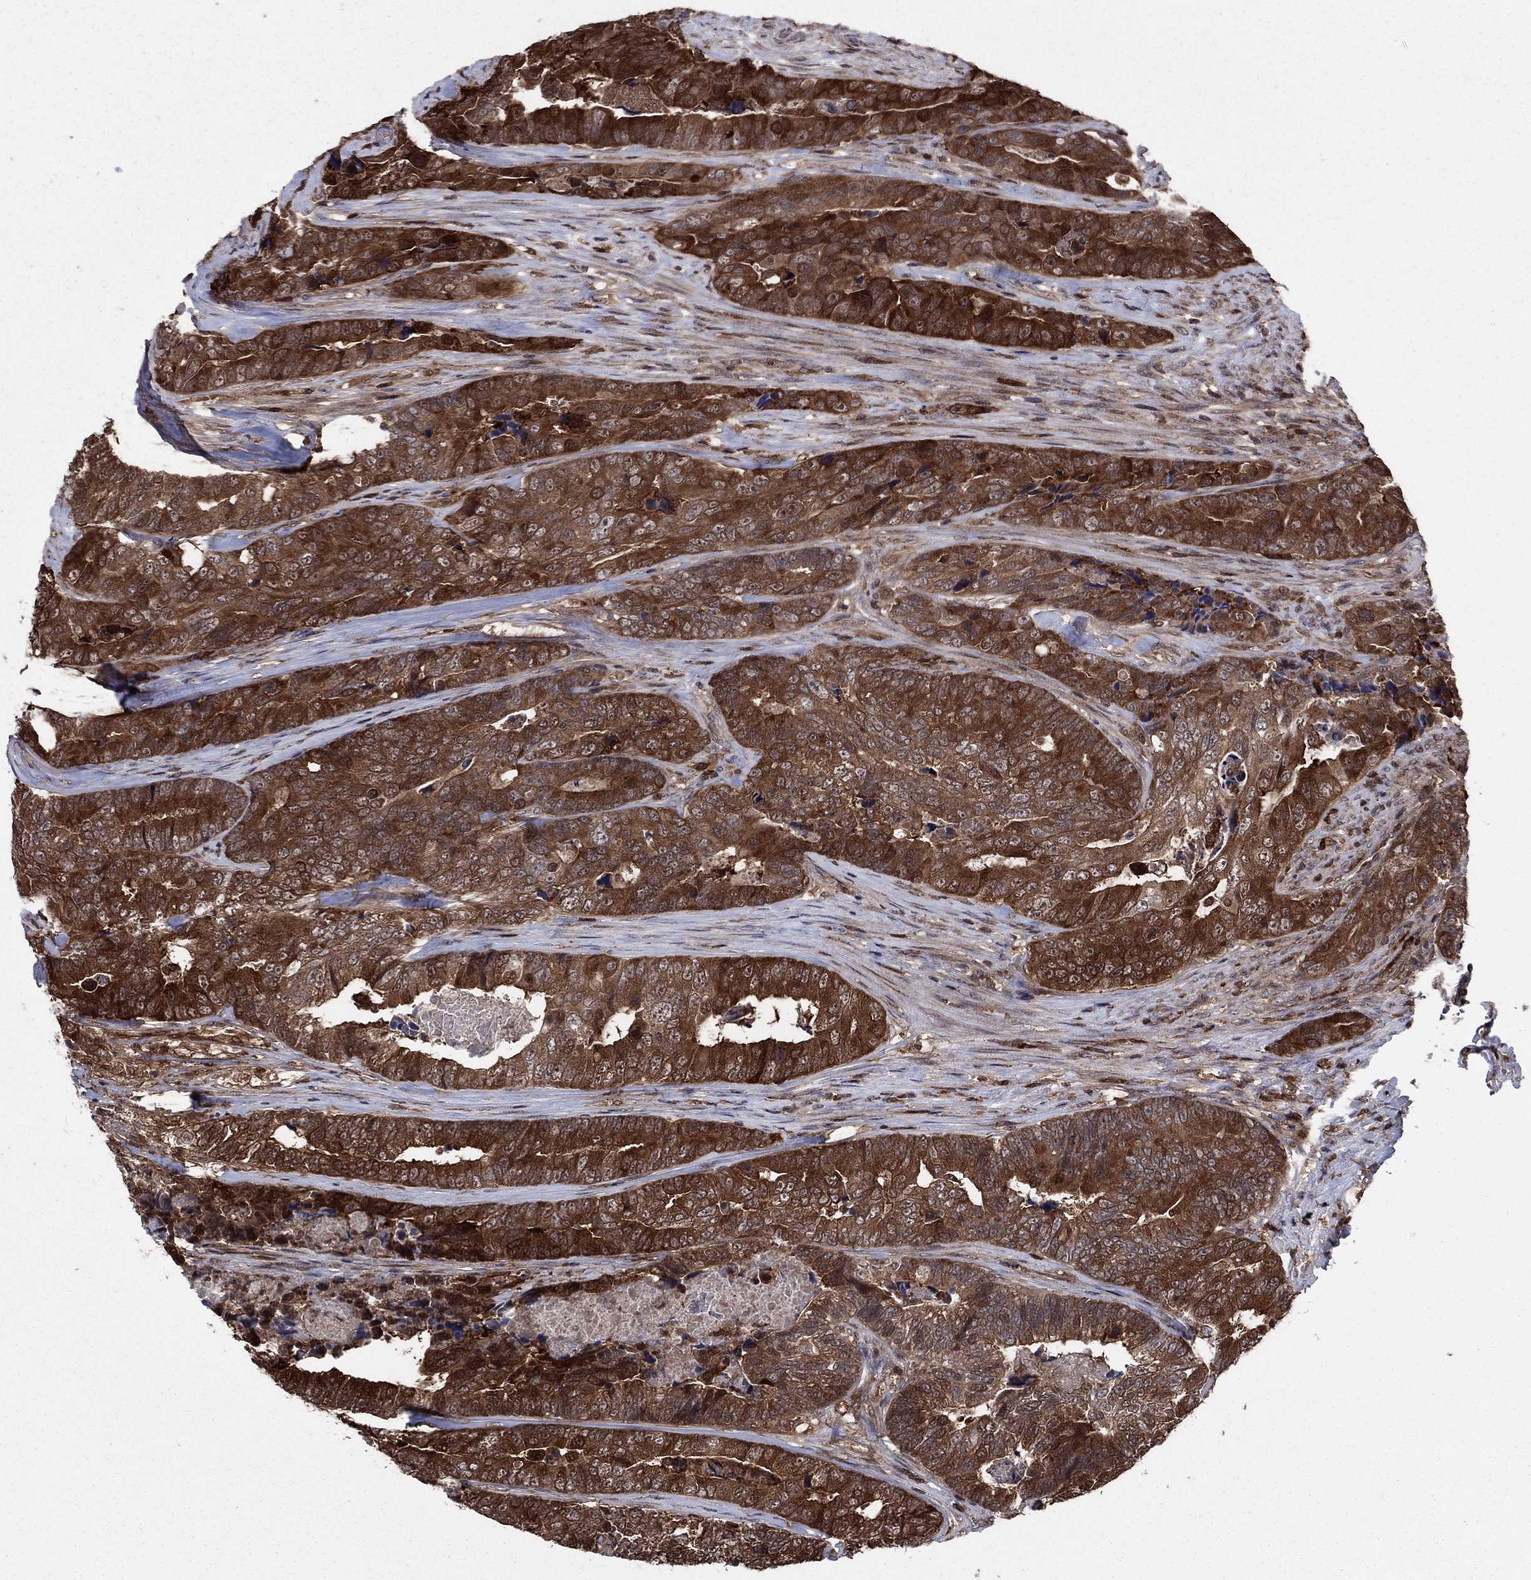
{"staining": {"intensity": "strong", "quantity": ">75%", "location": "cytoplasmic/membranous"}, "tissue": "colorectal cancer", "cell_type": "Tumor cells", "image_type": "cancer", "snomed": [{"axis": "morphology", "description": "Adenocarcinoma, NOS"}, {"axis": "topography", "description": "Colon"}], "caption": "This micrograph shows colorectal adenocarcinoma stained with IHC to label a protein in brown. The cytoplasmic/membranous of tumor cells show strong positivity for the protein. Nuclei are counter-stained blue.", "gene": "CACYBP", "patient": {"sex": "female", "age": 72}}